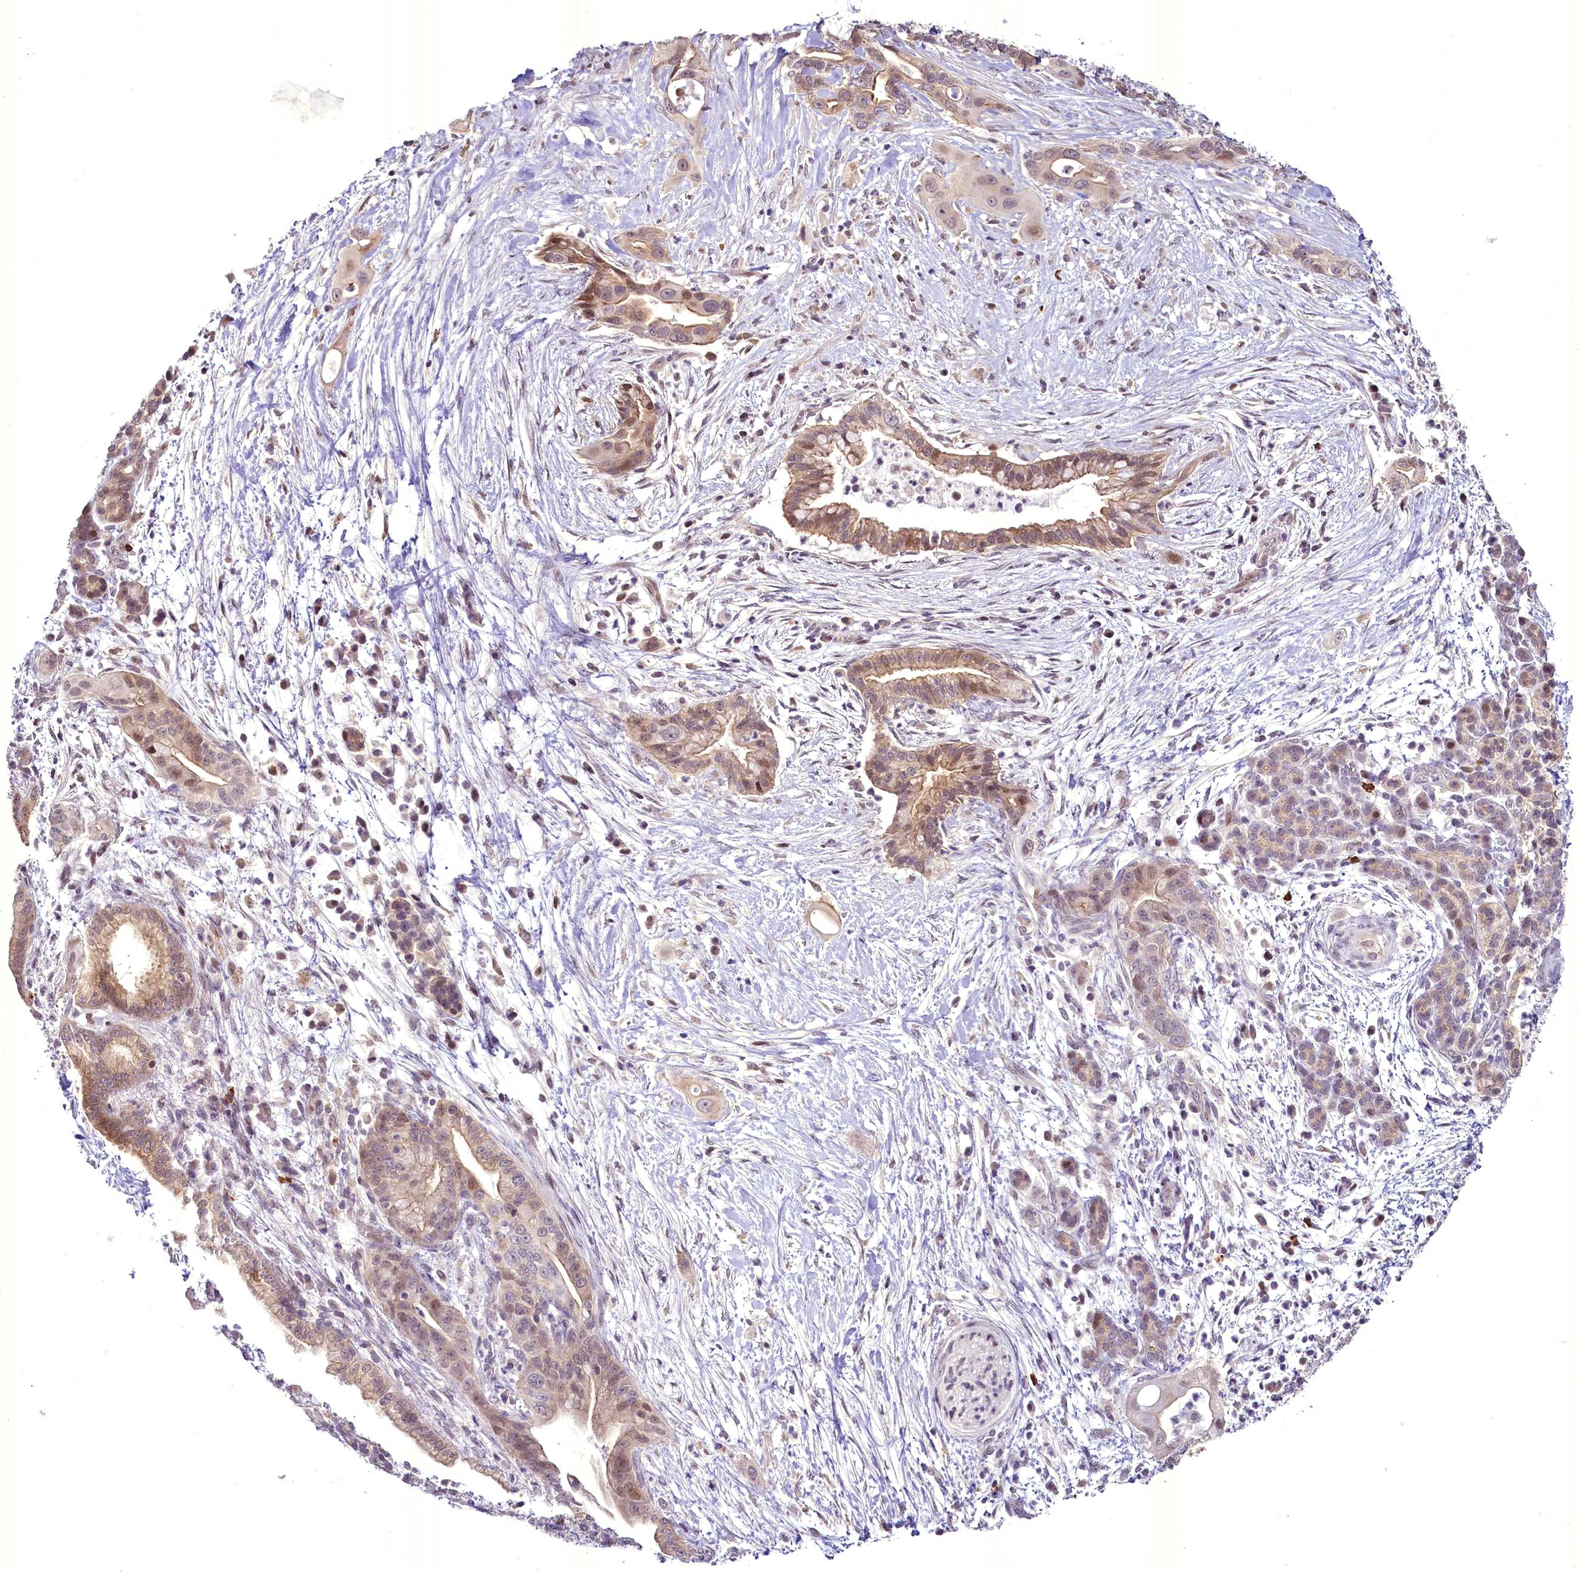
{"staining": {"intensity": "moderate", "quantity": "25%-75%", "location": "cytoplasmic/membranous,nuclear"}, "tissue": "pancreatic cancer", "cell_type": "Tumor cells", "image_type": "cancer", "snomed": [{"axis": "morphology", "description": "Adenocarcinoma, NOS"}, {"axis": "topography", "description": "Pancreas"}], "caption": "A photomicrograph of pancreatic cancer (adenocarcinoma) stained for a protein reveals moderate cytoplasmic/membranous and nuclear brown staining in tumor cells.", "gene": "BANK1", "patient": {"sex": "male", "age": 59}}